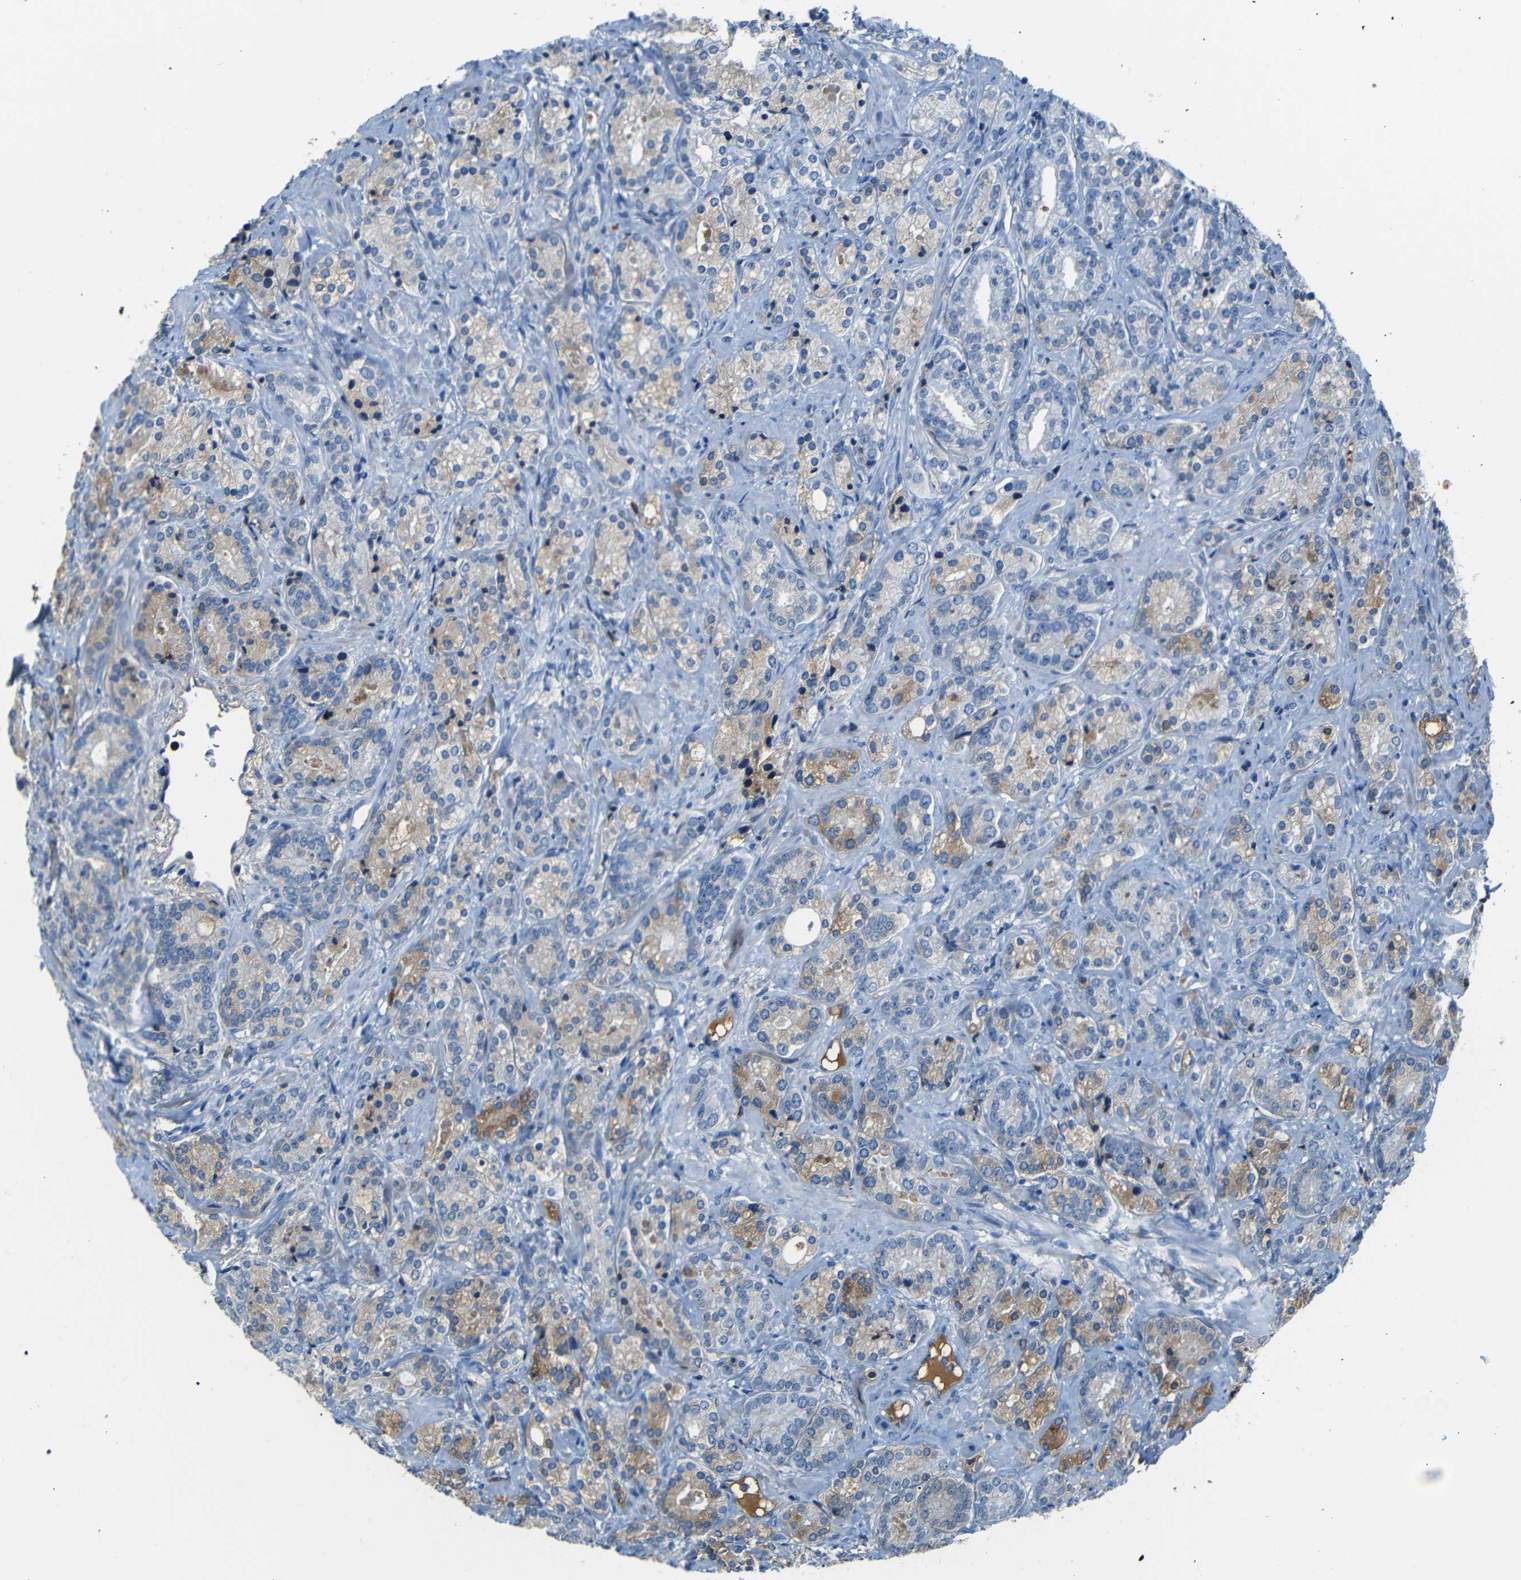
{"staining": {"intensity": "moderate", "quantity": "25%-75%", "location": "cytoplasmic/membranous"}, "tissue": "prostate cancer", "cell_type": "Tumor cells", "image_type": "cancer", "snomed": [{"axis": "morphology", "description": "Adenocarcinoma, High grade"}, {"axis": "topography", "description": "Prostate"}], "caption": "Protein expression analysis of high-grade adenocarcinoma (prostate) shows moderate cytoplasmic/membranous staining in about 25%-75% of tumor cells.", "gene": "SERPINA1", "patient": {"sex": "male", "age": 61}}